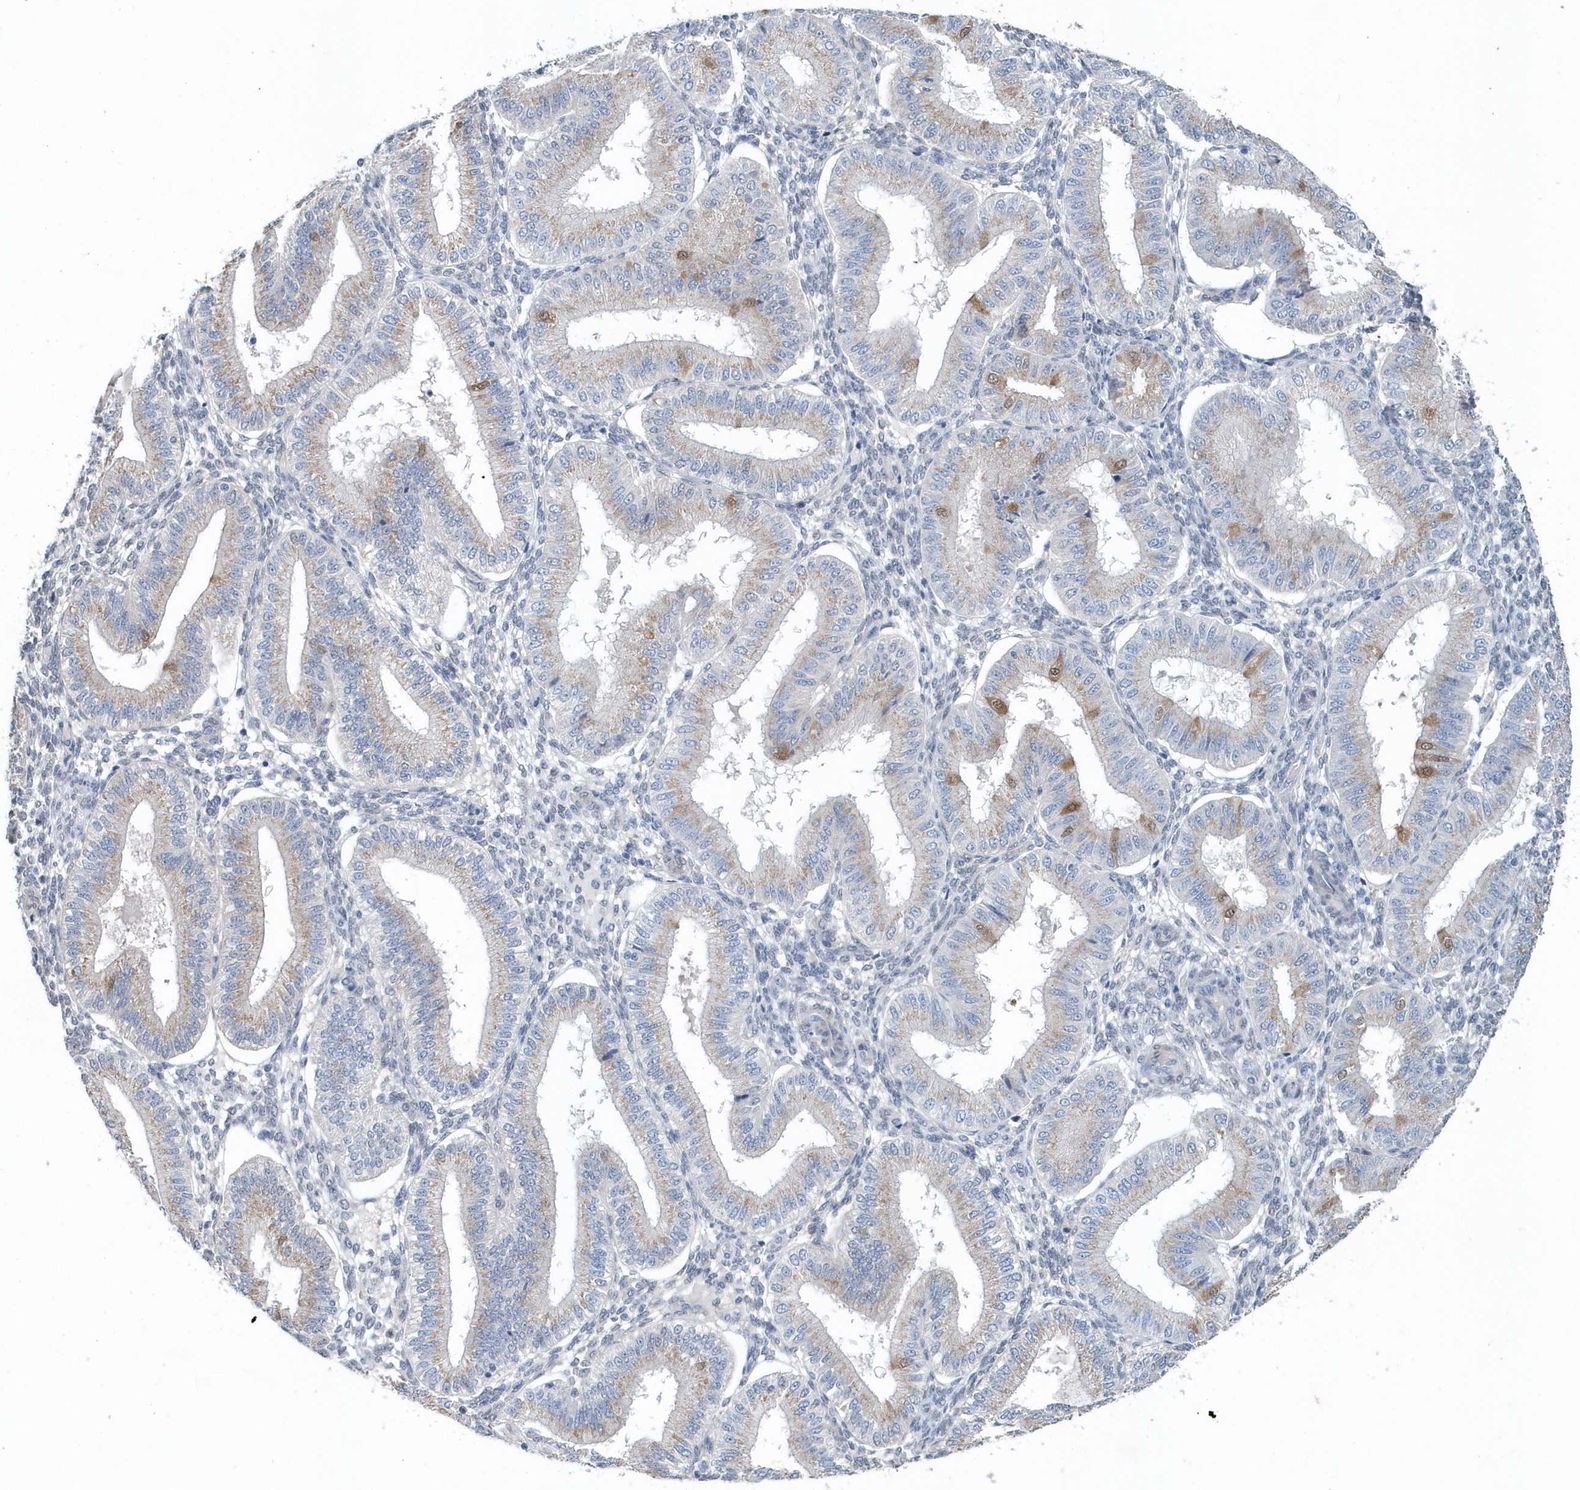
{"staining": {"intensity": "negative", "quantity": "none", "location": "none"}, "tissue": "endometrium", "cell_type": "Cells in endometrial stroma", "image_type": "normal", "snomed": [{"axis": "morphology", "description": "Normal tissue, NOS"}, {"axis": "topography", "description": "Endometrium"}], "caption": "Immunohistochemical staining of unremarkable human endometrium reveals no significant expression in cells in endometrial stroma.", "gene": "PFN2", "patient": {"sex": "female", "age": 39}}